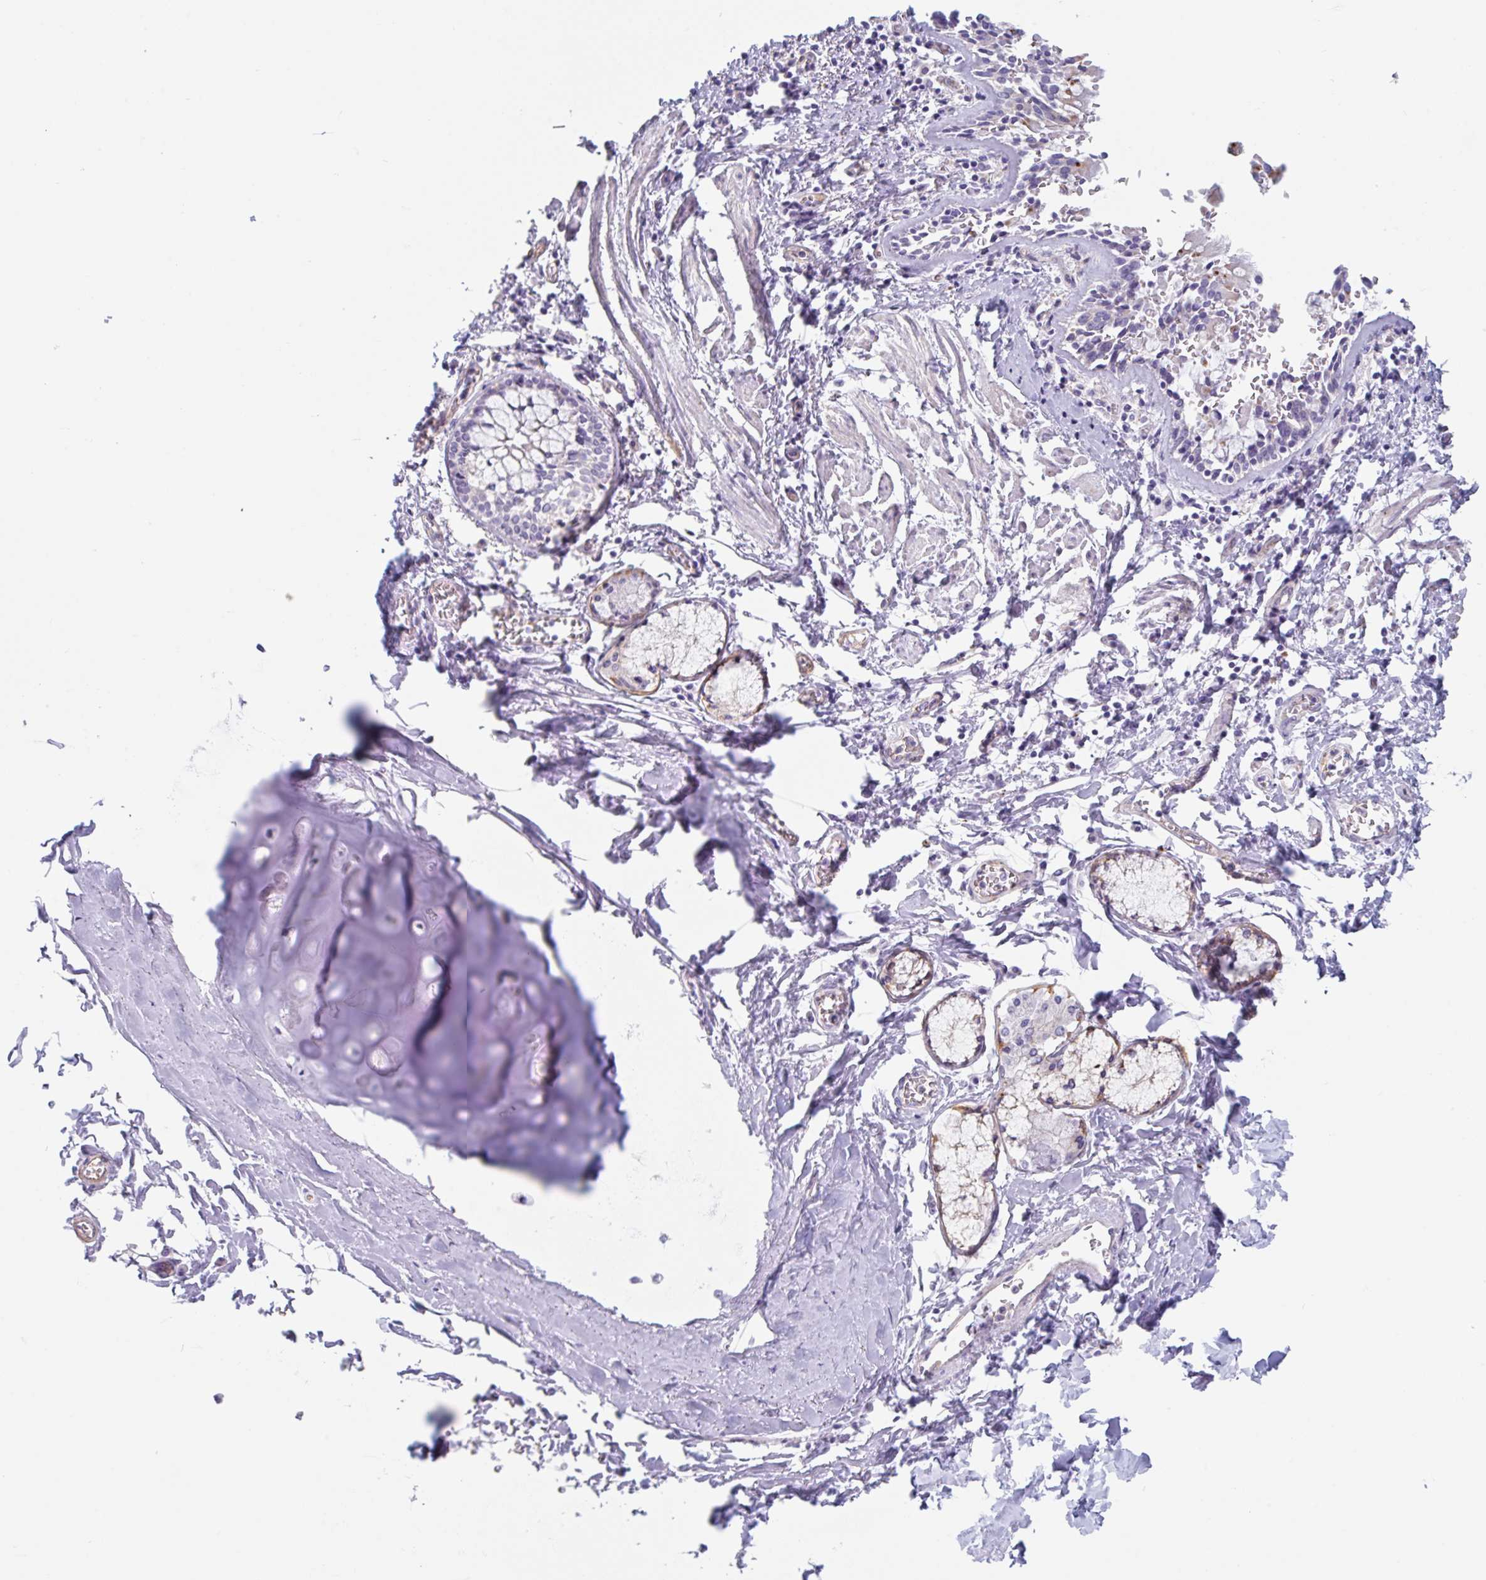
{"staining": {"intensity": "negative", "quantity": "none", "location": "none"}, "tissue": "soft tissue", "cell_type": "Chondrocytes", "image_type": "normal", "snomed": [{"axis": "morphology", "description": "Normal tissue, NOS"}, {"axis": "morphology", "description": "Degeneration, NOS"}, {"axis": "topography", "description": "Cartilage tissue"}, {"axis": "topography", "description": "Lung"}], "caption": "Image shows no significant protein positivity in chondrocytes of benign soft tissue.", "gene": "LENG9", "patient": {"sex": "female", "age": 61}}